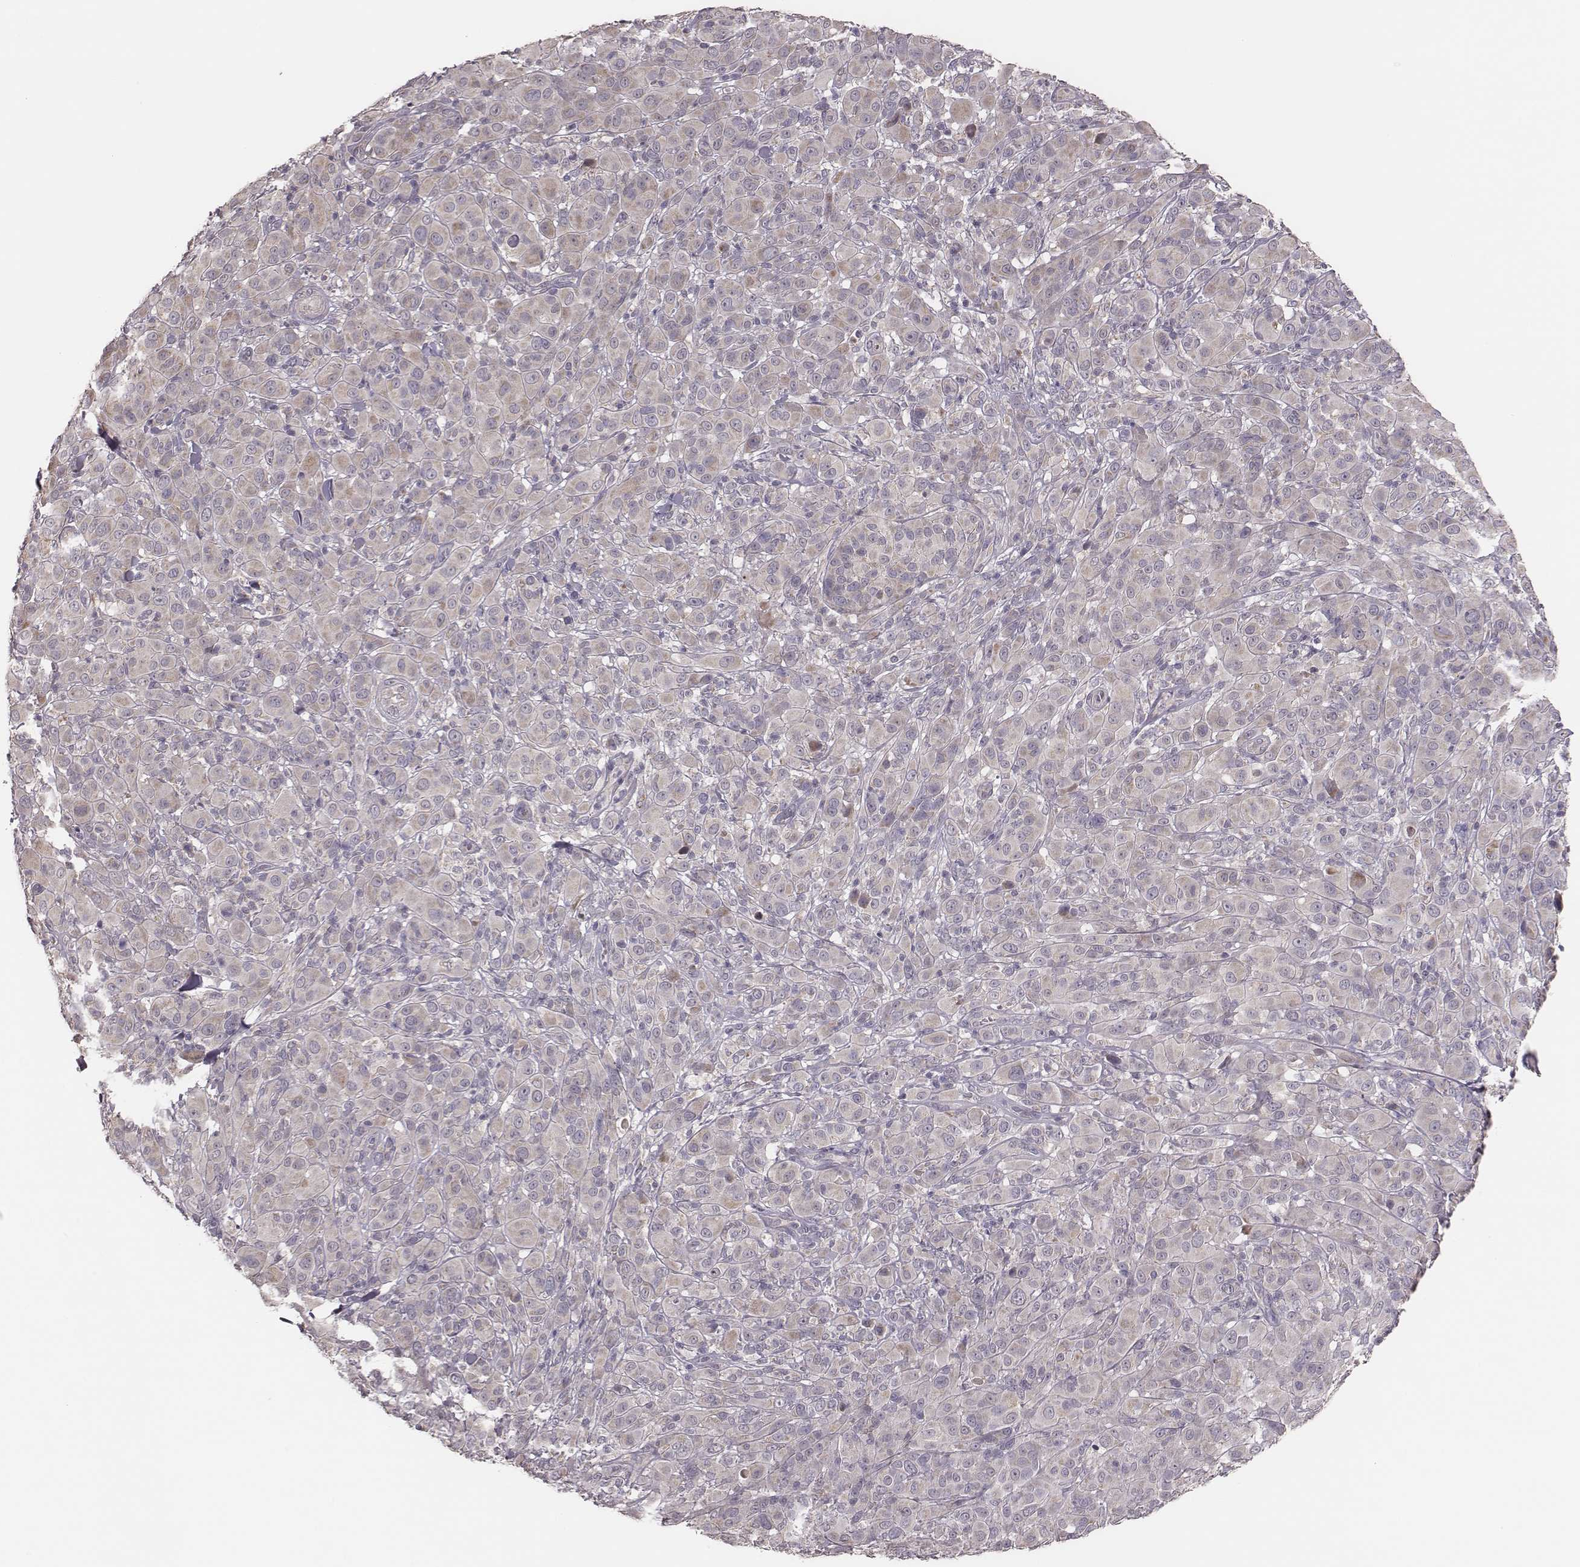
{"staining": {"intensity": "weak", "quantity": "<25%", "location": "cytoplasmic/membranous"}, "tissue": "melanoma", "cell_type": "Tumor cells", "image_type": "cancer", "snomed": [{"axis": "morphology", "description": "Malignant melanoma, NOS"}, {"axis": "topography", "description": "Skin"}], "caption": "High magnification brightfield microscopy of malignant melanoma stained with DAB (3,3'-diaminobenzidine) (brown) and counterstained with hematoxylin (blue): tumor cells show no significant expression.", "gene": "HAVCR1", "patient": {"sex": "female", "age": 87}}